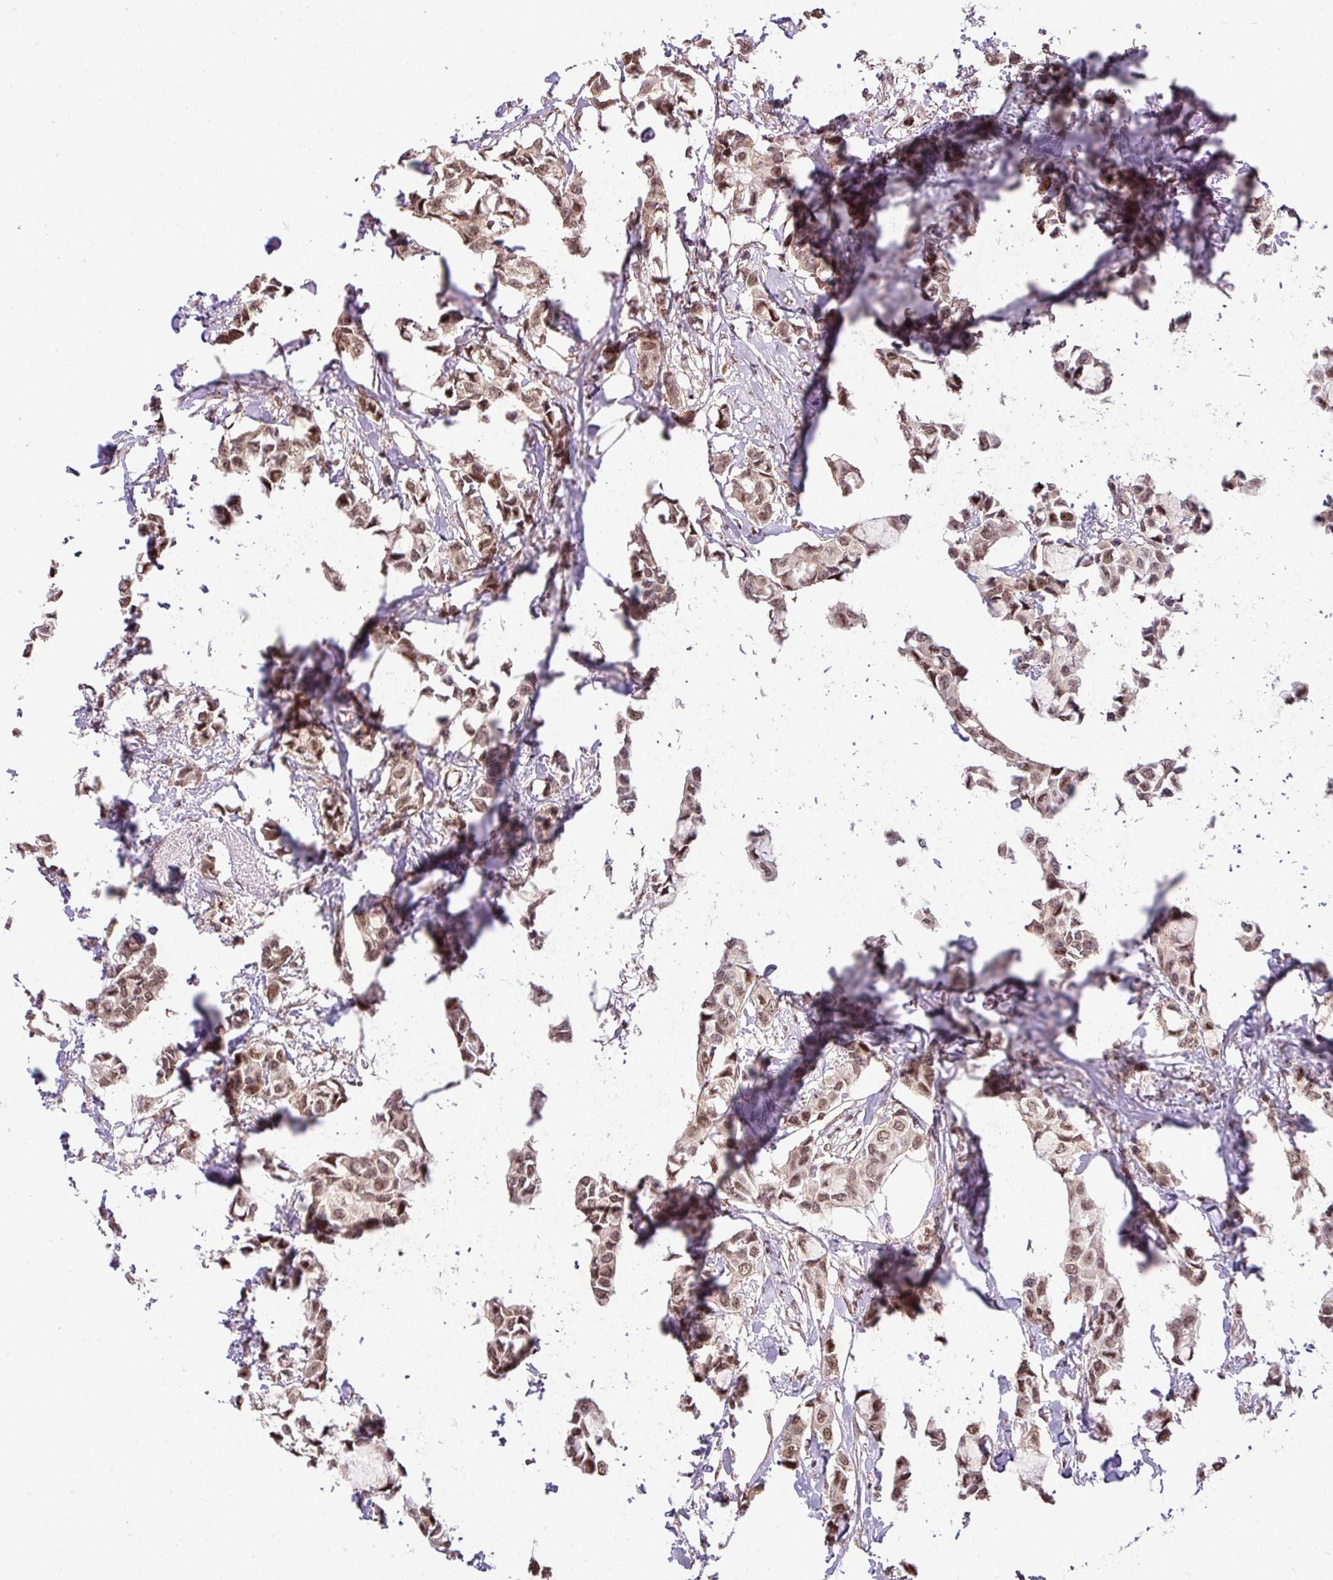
{"staining": {"intensity": "moderate", "quantity": ">75%", "location": "nuclear"}, "tissue": "breast cancer", "cell_type": "Tumor cells", "image_type": "cancer", "snomed": [{"axis": "morphology", "description": "Duct carcinoma"}, {"axis": "topography", "description": "Breast"}], "caption": "Immunohistochemistry (IHC) (DAB (3,3'-diaminobenzidine)) staining of breast cancer (invasive ductal carcinoma) displays moderate nuclear protein staining in about >75% of tumor cells. (DAB (3,3'-diaminobenzidine) = brown stain, brightfield microscopy at high magnification).", "gene": "PLK1", "patient": {"sex": "female", "age": 73}}